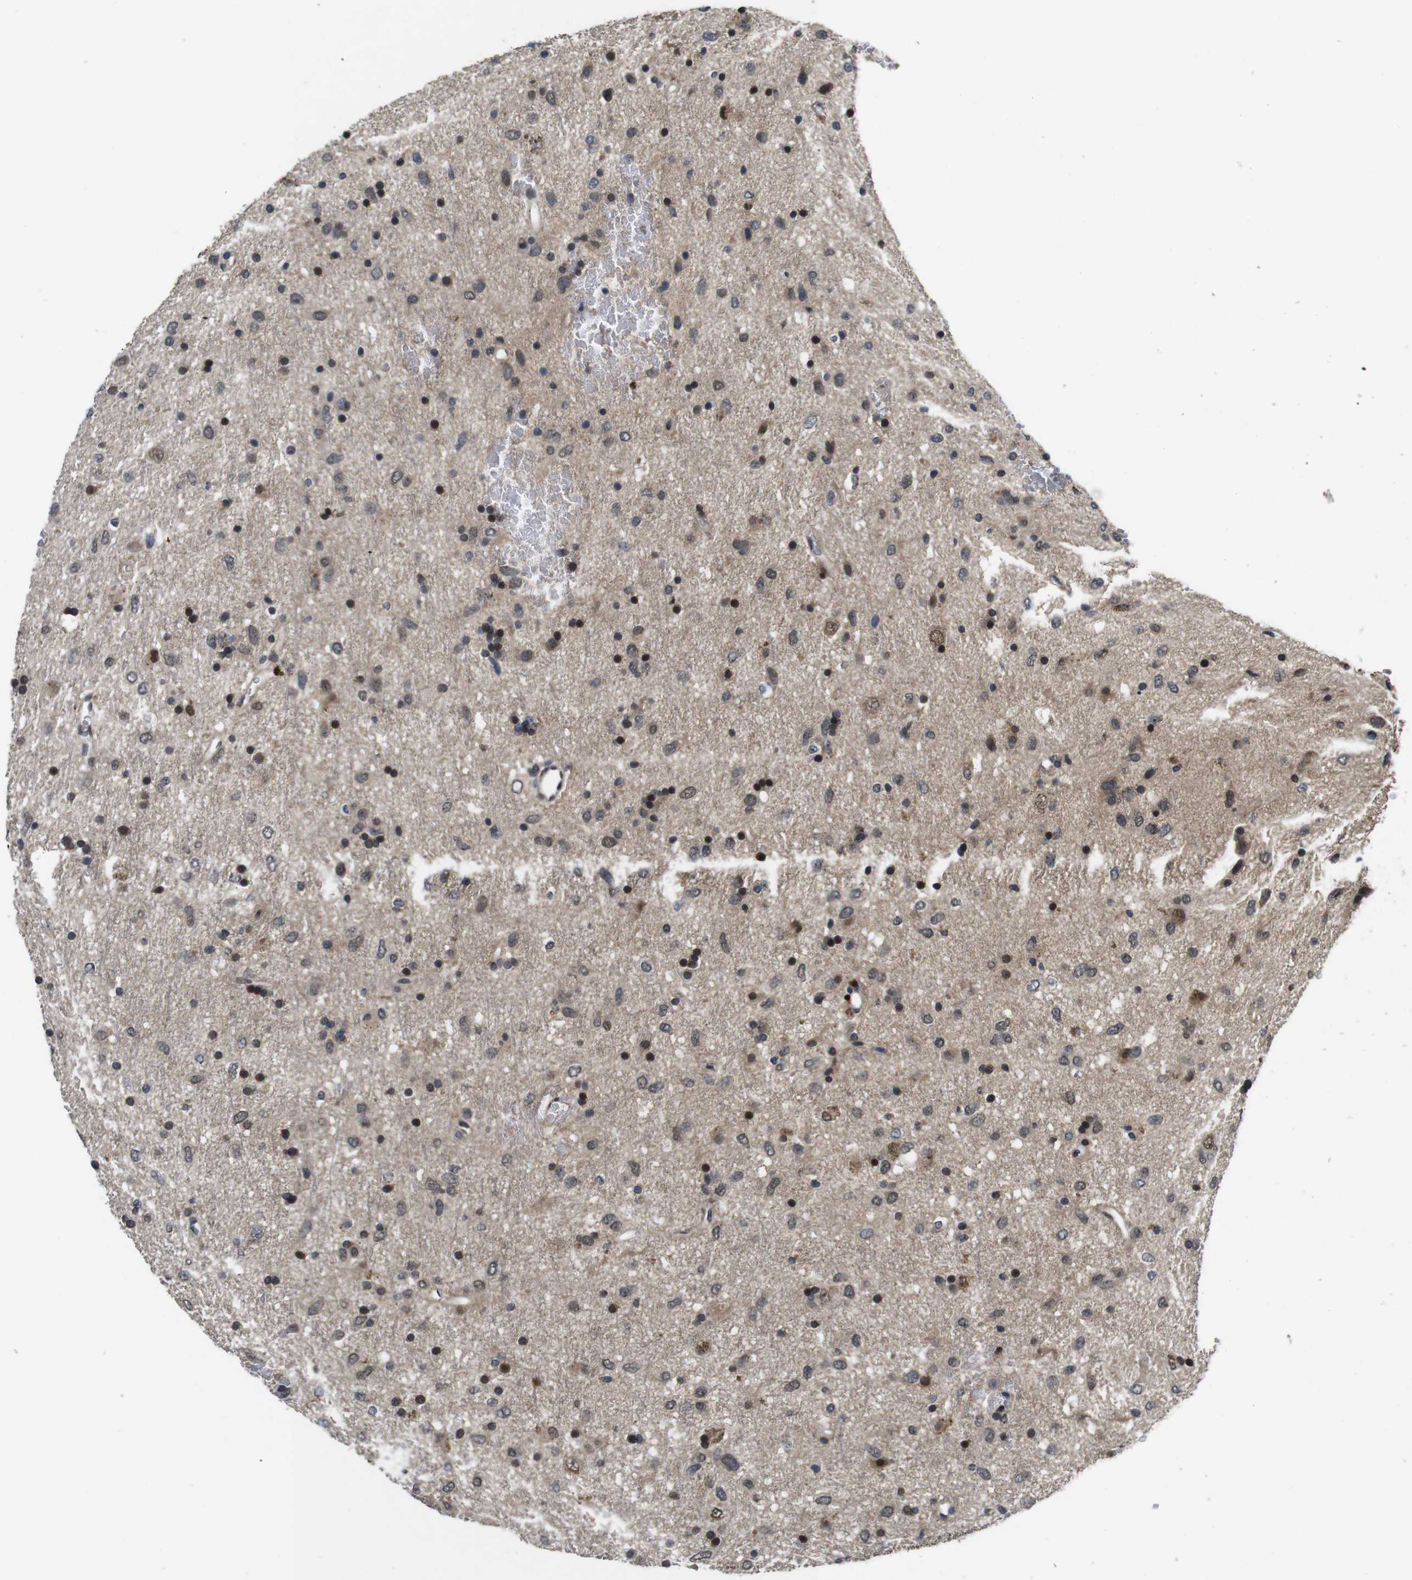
{"staining": {"intensity": "strong", "quantity": "25%-75%", "location": "nuclear"}, "tissue": "glioma", "cell_type": "Tumor cells", "image_type": "cancer", "snomed": [{"axis": "morphology", "description": "Glioma, malignant, Low grade"}, {"axis": "topography", "description": "Brain"}], "caption": "IHC (DAB (3,3'-diaminobenzidine)) staining of human glioma displays strong nuclear protein positivity in approximately 25%-75% of tumor cells.", "gene": "ZBTB46", "patient": {"sex": "male", "age": 77}}